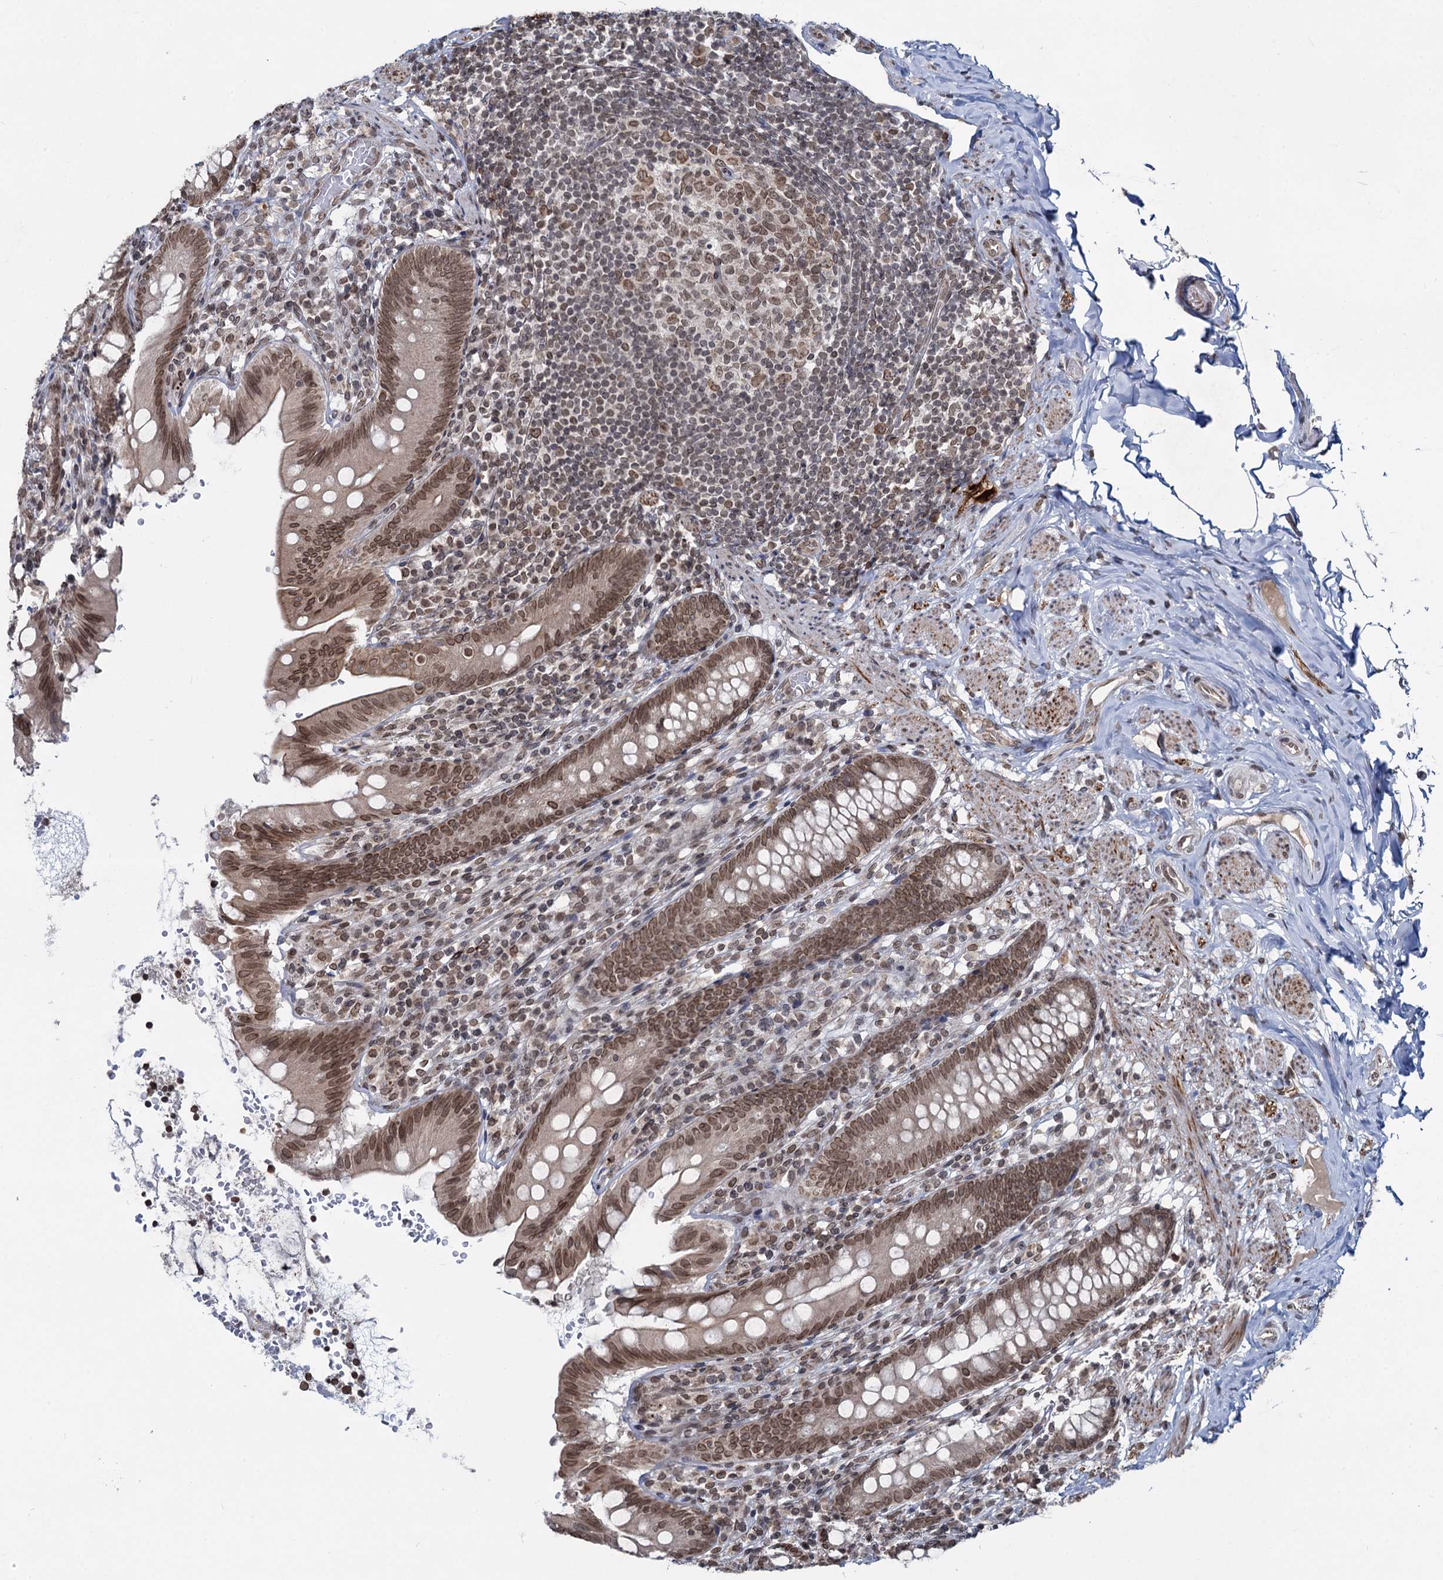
{"staining": {"intensity": "moderate", "quantity": ">75%", "location": "cytoplasmic/membranous,nuclear"}, "tissue": "appendix", "cell_type": "Glandular cells", "image_type": "normal", "snomed": [{"axis": "morphology", "description": "Normal tissue, NOS"}, {"axis": "topography", "description": "Appendix"}], "caption": "Glandular cells reveal medium levels of moderate cytoplasmic/membranous,nuclear positivity in about >75% of cells in normal appendix.", "gene": "RNF6", "patient": {"sex": "male", "age": 55}}